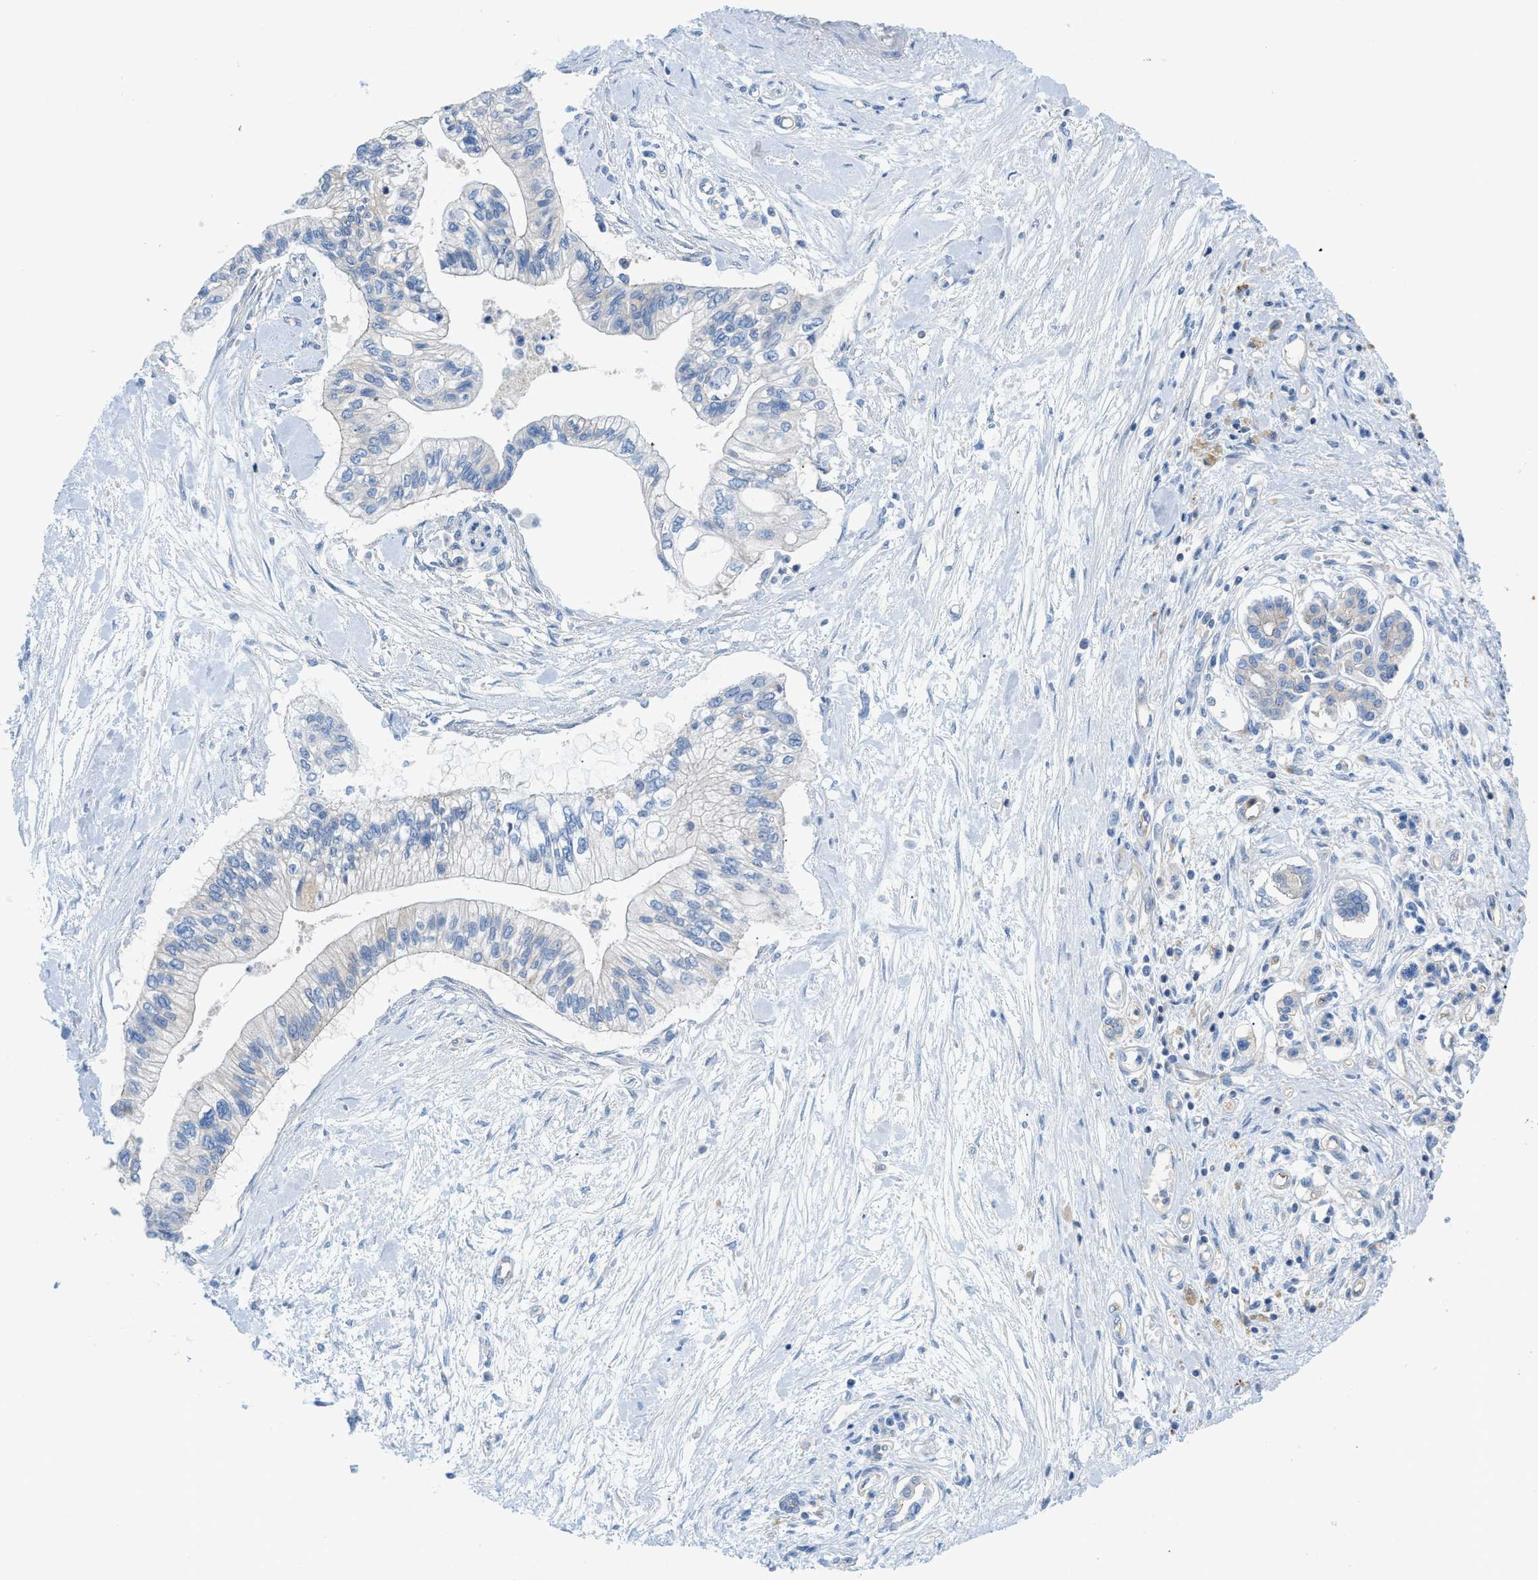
{"staining": {"intensity": "weak", "quantity": "<25%", "location": "cytoplasmic/membranous"}, "tissue": "pancreatic cancer", "cell_type": "Tumor cells", "image_type": "cancer", "snomed": [{"axis": "morphology", "description": "Adenocarcinoma, NOS"}, {"axis": "topography", "description": "Pancreas"}], "caption": "Tumor cells show no significant expression in pancreatic cancer (adenocarcinoma). (Brightfield microscopy of DAB immunohistochemistry at high magnification).", "gene": "ORAI1", "patient": {"sex": "female", "age": 77}}